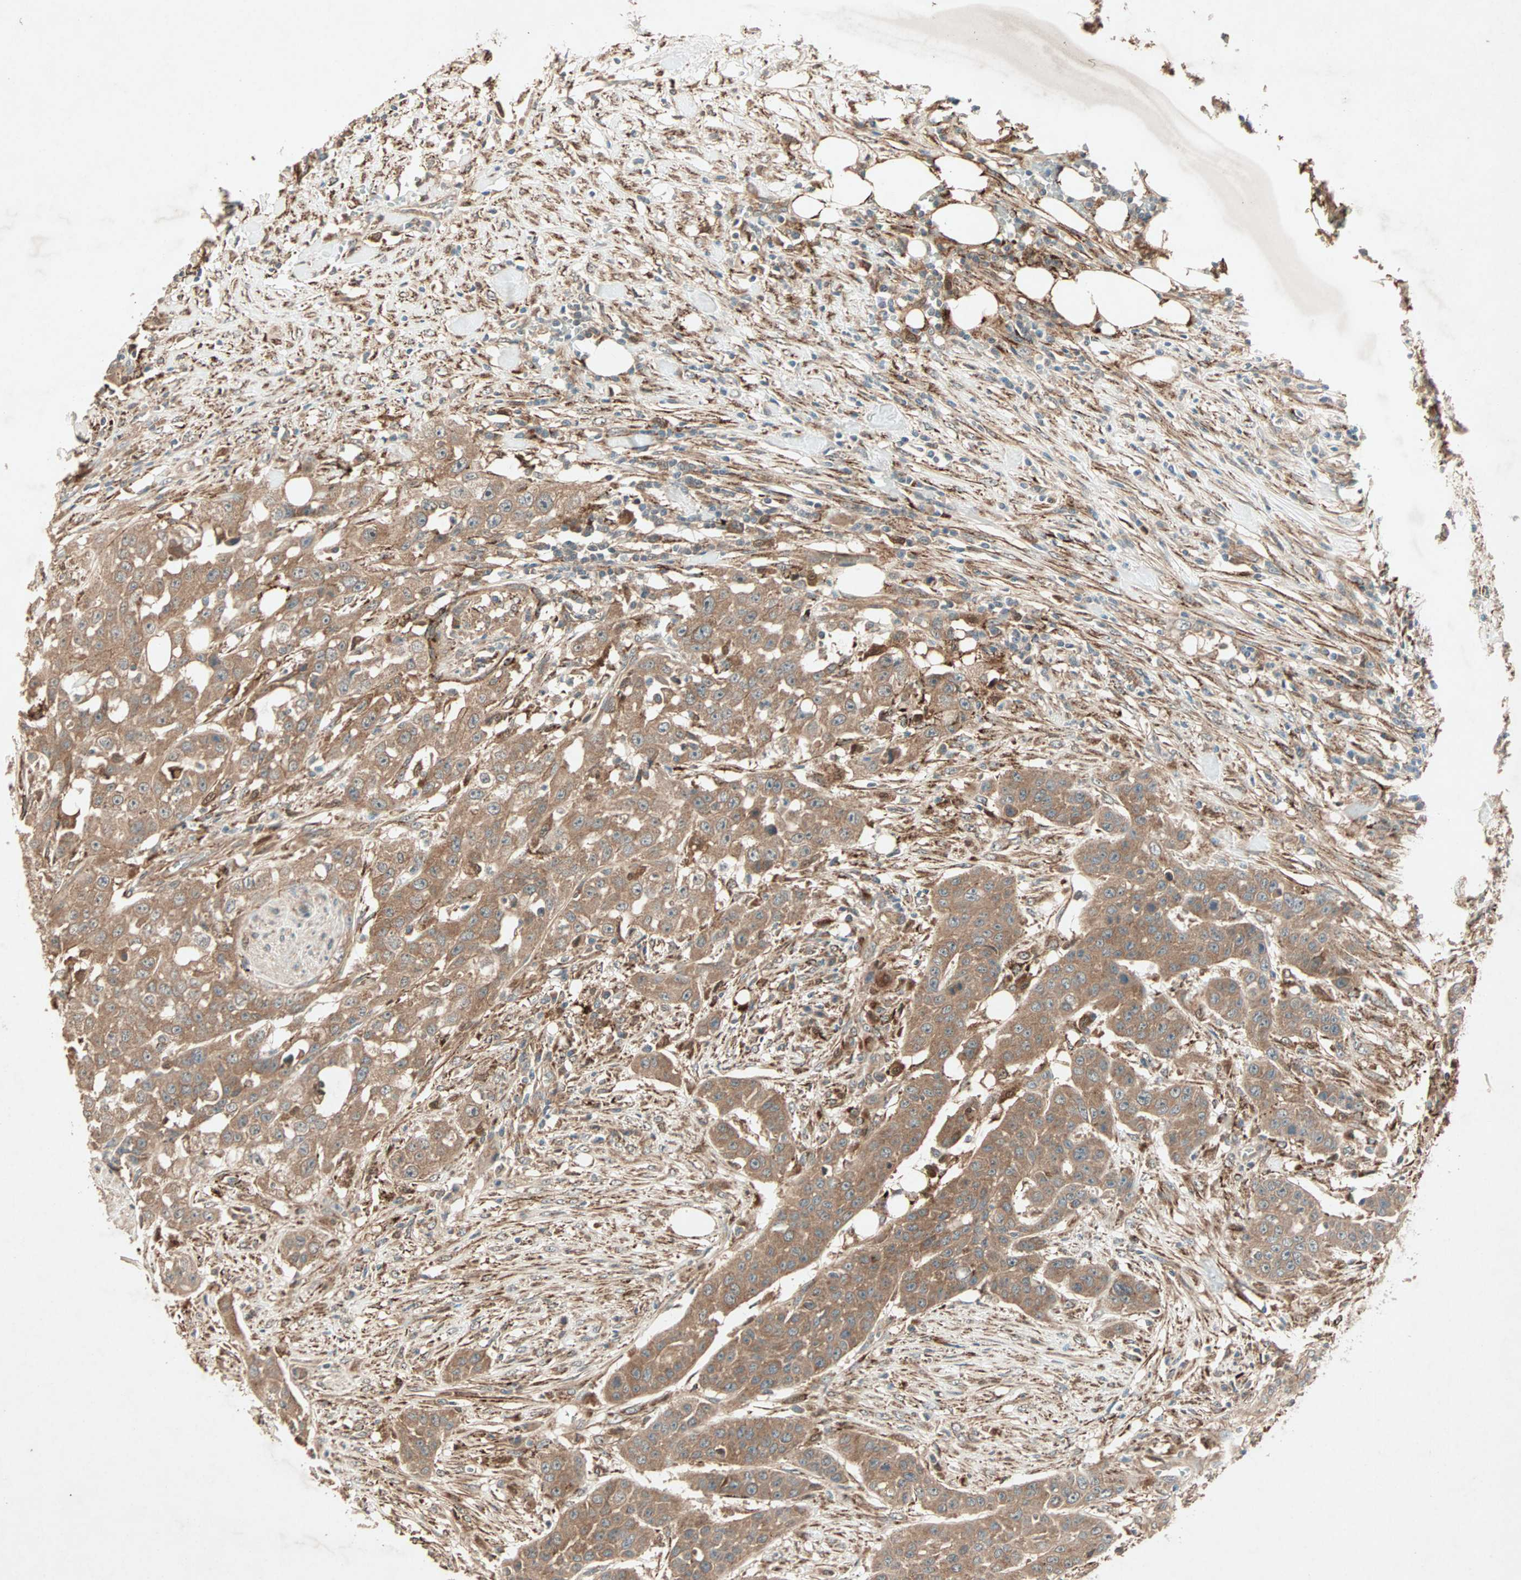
{"staining": {"intensity": "moderate", "quantity": ">75%", "location": "cytoplasmic/membranous"}, "tissue": "urothelial cancer", "cell_type": "Tumor cells", "image_type": "cancer", "snomed": [{"axis": "morphology", "description": "Urothelial carcinoma, High grade"}, {"axis": "topography", "description": "Urinary bladder"}], "caption": "The photomicrograph demonstrates staining of urothelial cancer, revealing moderate cytoplasmic/membranous protein expression (brown color) within tumor cells.", "gene": "SDSL", "patient": {"sex": "male", "age": 74}}